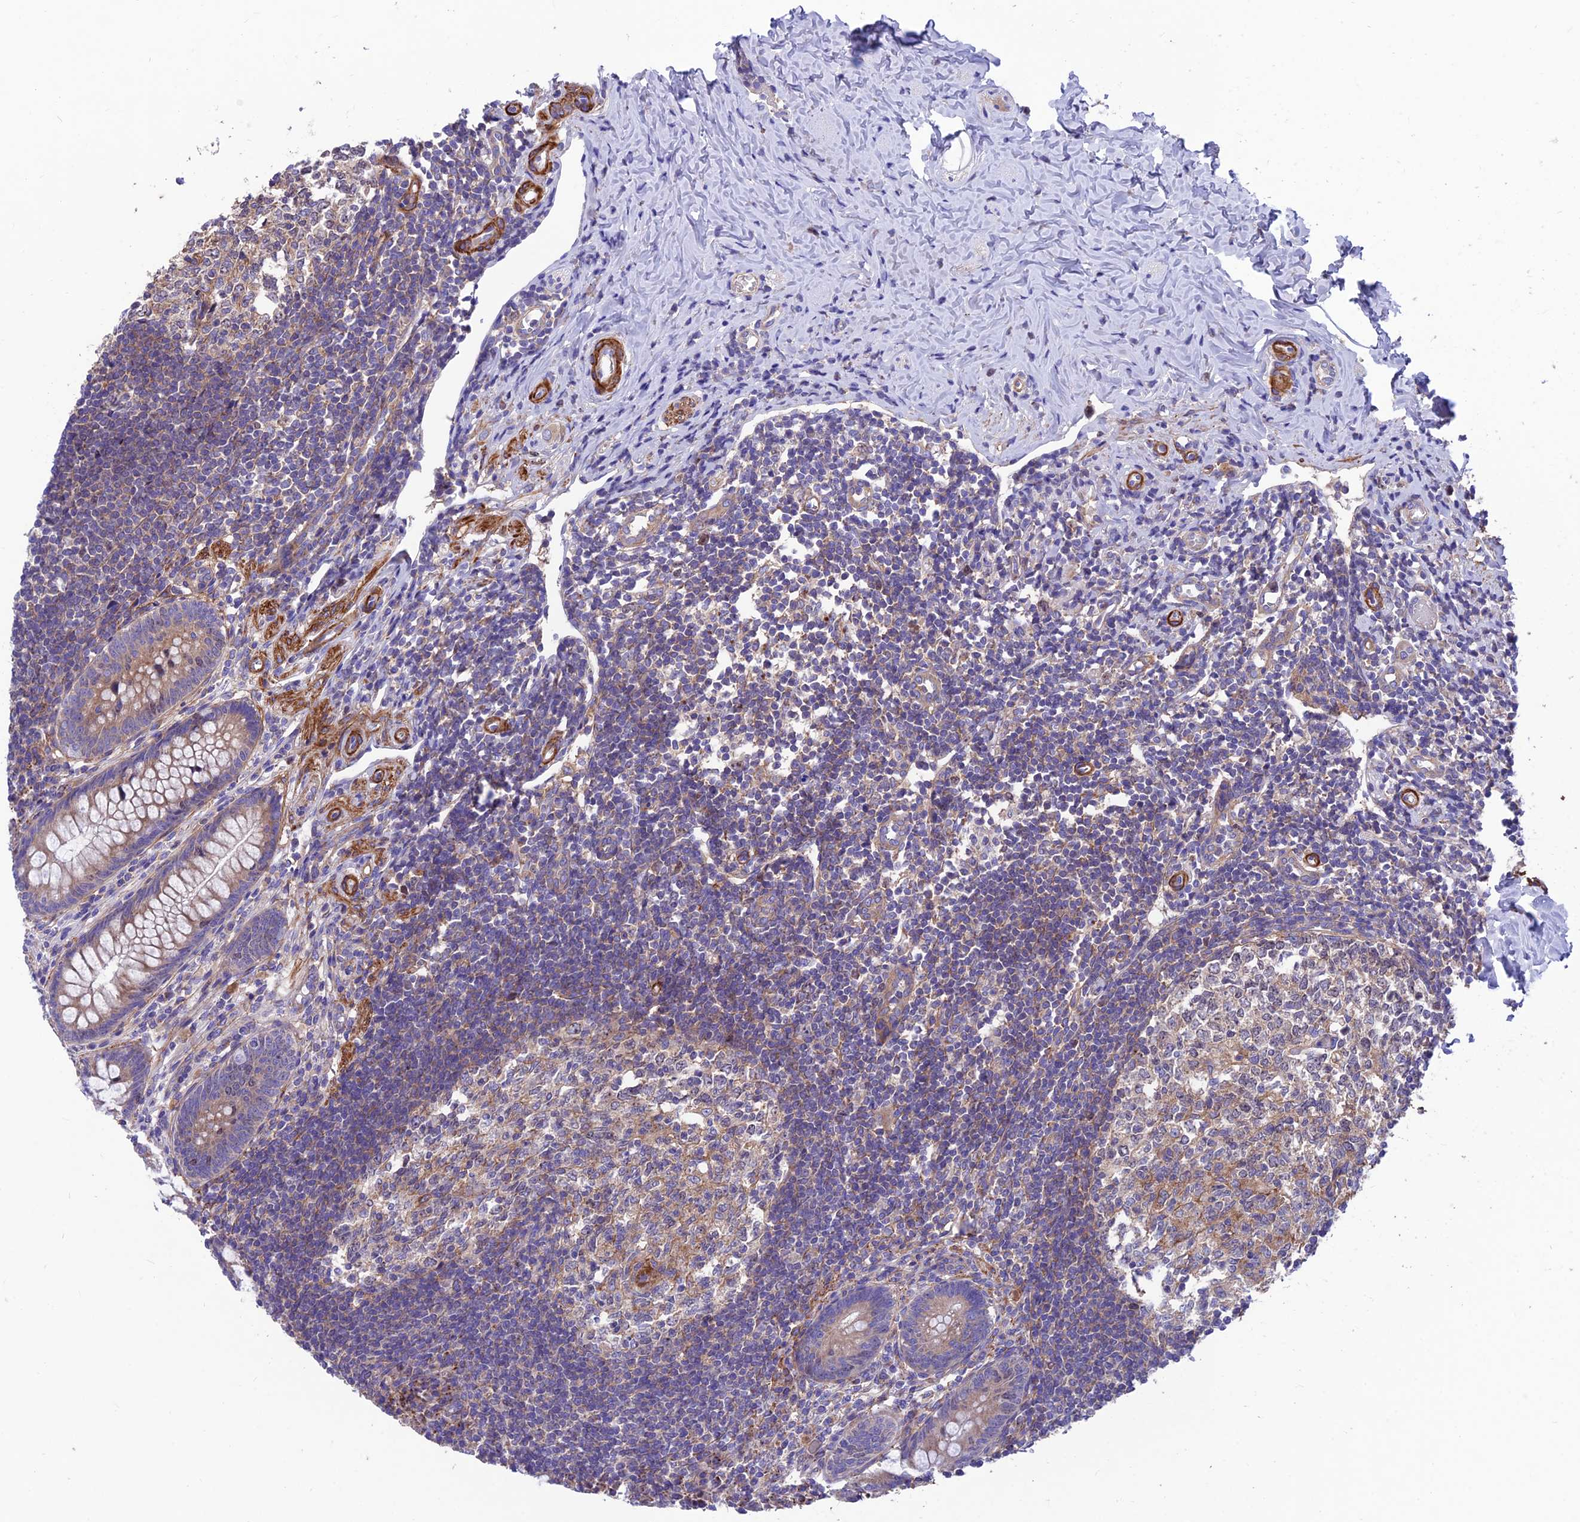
{"staining": {"intensity": "moderate", "quantity": ">75%", "location": "cytoplasmic/membranous"}, "tissue": "appendix", "cell_type": "Glandular cells", "image_type": "normal", "snomed": [{"axis": "morphology", "description": "Normal tissue, NOS"}, {"axis": "topography", "description": "Appendix"}], "caption": "Unremarkable appendix reveals moderate cytoplasmic/membranous positivity in approximately >75% of glandular cells, visualized by immunohistochemistry.", "gene": "VPS16", "patient": {"sex": "female", "age": 33}}